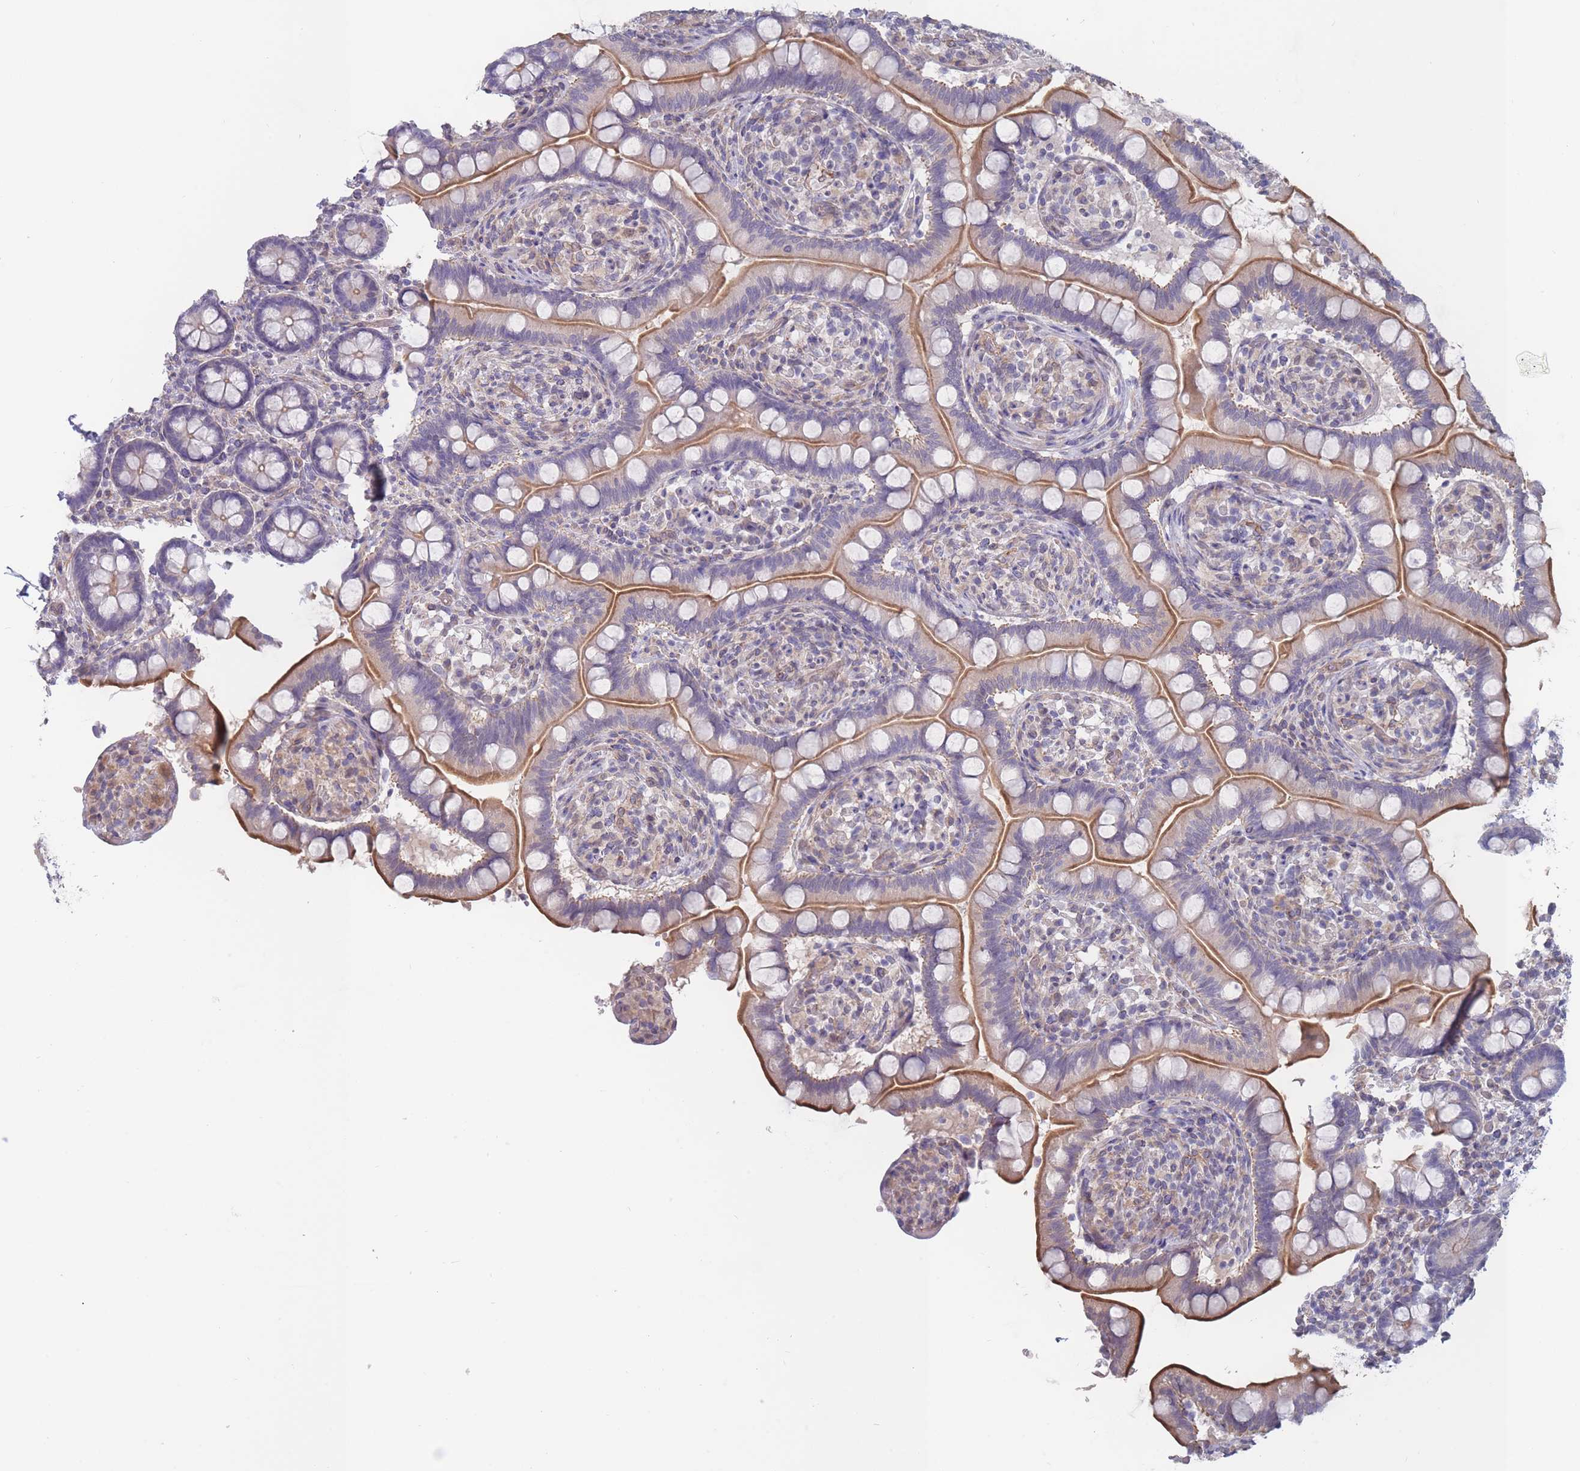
{"staining": {"intensity": "weak", "quantity": "25%-75%", "location": "cytoplasmic/membranous"}, "tissue": "small intestine", "cell_type": "Glandular cells", "image_type": "normal", "snomed": [{"axis": "morphology", "description": "Normal tissue, NOS"}, {"axis": "topography", "description": "Small intestine"}], "caption": "Immunohistochemical staining of normal human small intestine exhibits 25%-75% levels of weak cytoplasmic/membranous protein expression in approximately 25%-75% of glandular cells. (brown staining indicates protein expression, while blue staining denotes nuclei).", "gene": "SLC1A6", "patient": {"sex": "female", "age": 64}}